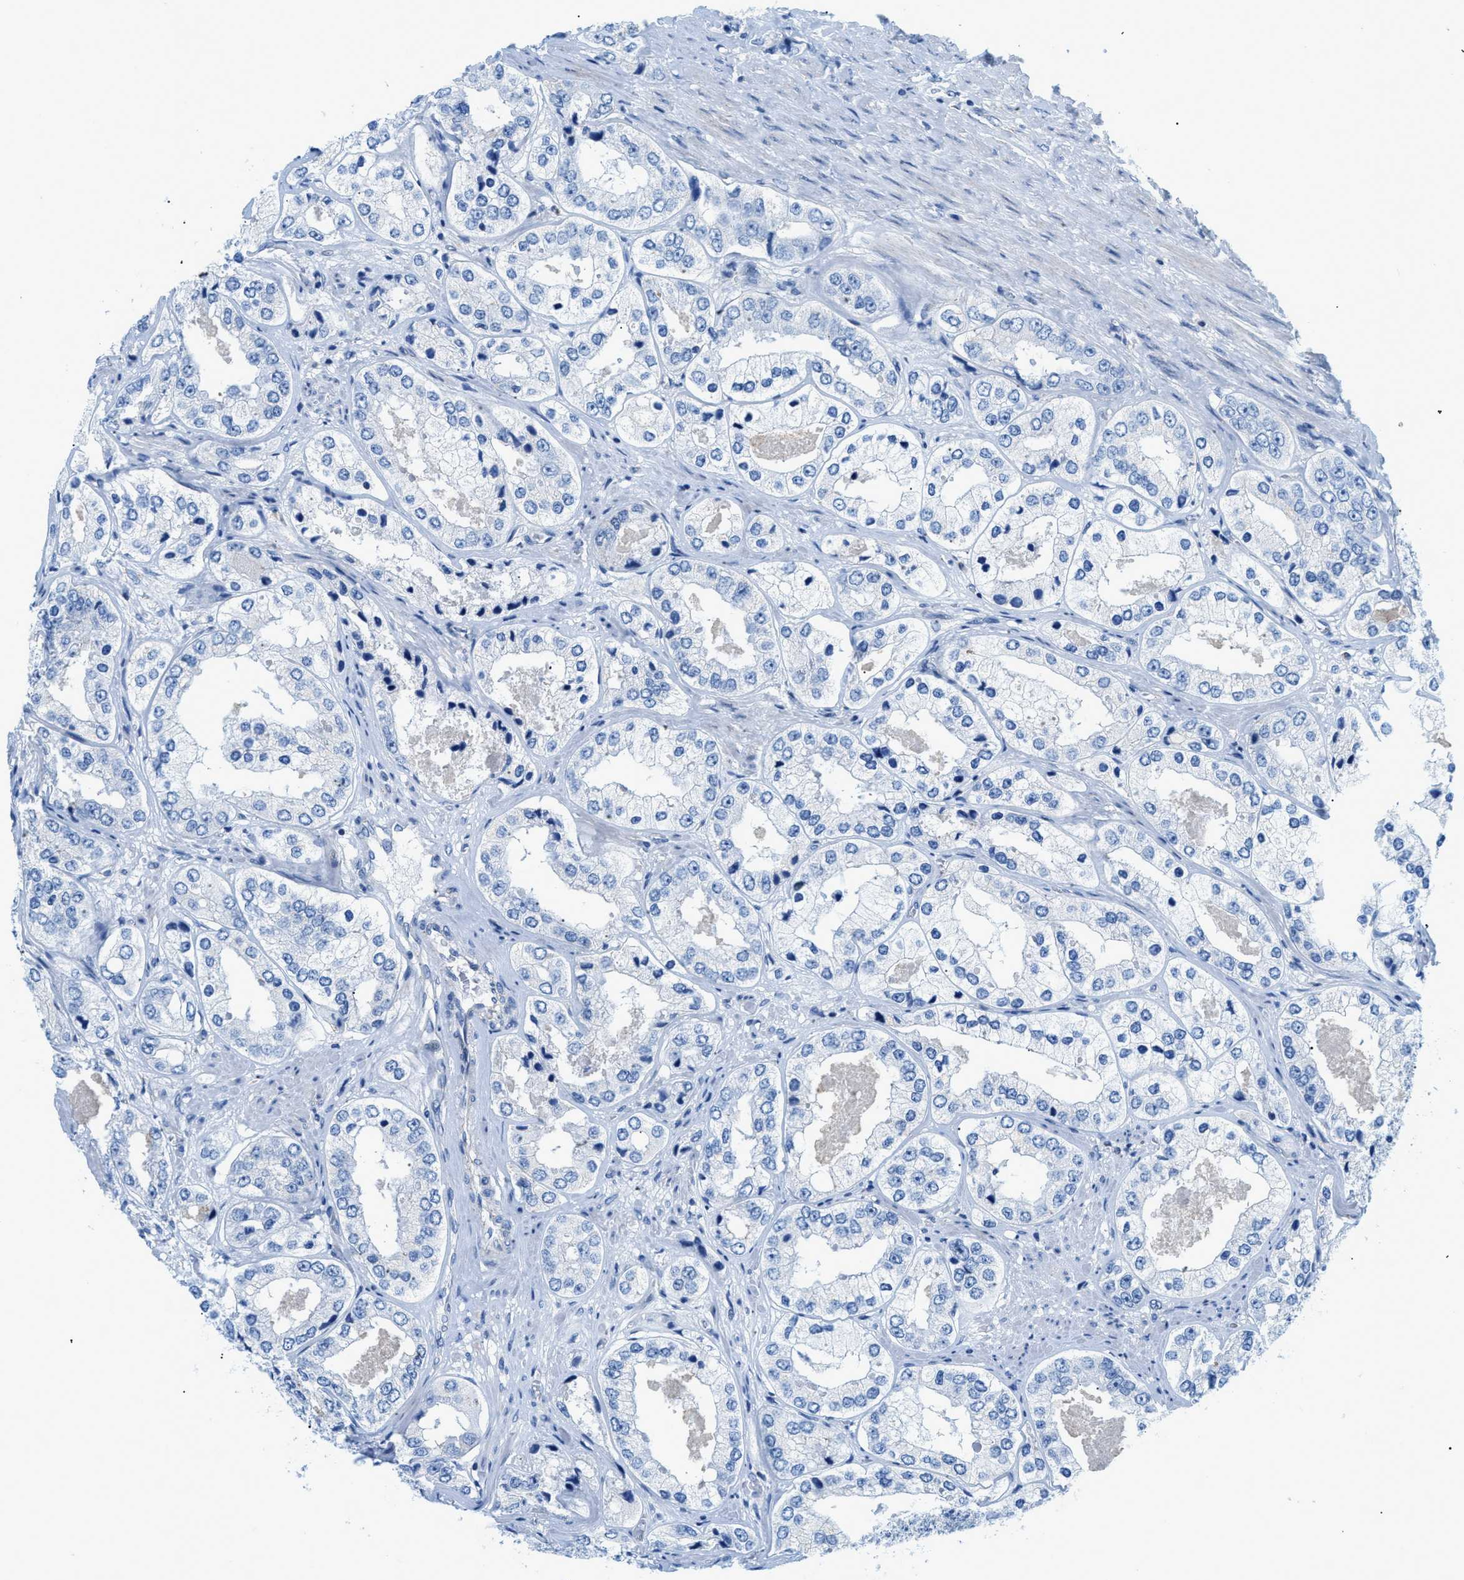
{"staining": {"intensity": "negative", "quantity": "none", "location": "none"}, "tissue": "prostate cancer", "cell_type": "Tumor cells", "image_type": "cancer", "snomed": [{"axis": "morphology", "description": "Adenocarcinoma, High grade"}, {"axis": "topography", "description": "Prostate"}], "caption": "DAB (3,3'-diaminobenzidine) immunohistochemical staining of human high-grade adenocarcinoma (prostate) shows no significant staining in tumor cells.", "gene": "FDCSP", "patient": {"sex": "male", "age": 61}}